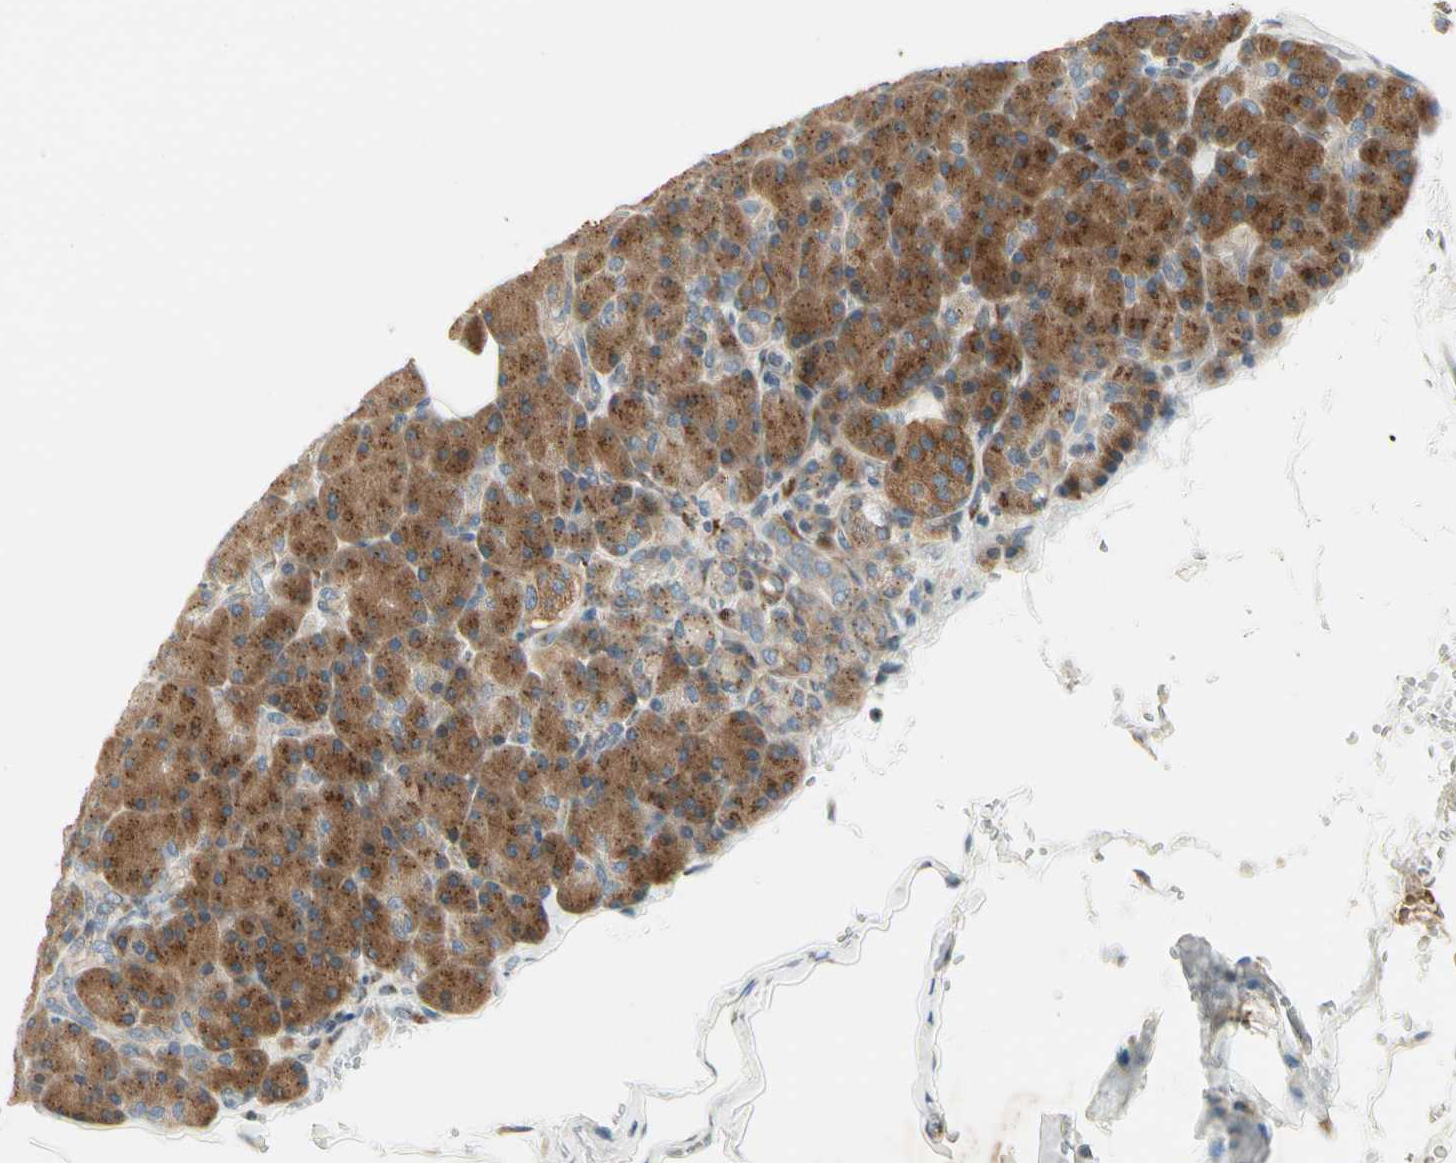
{"staining": {"intensity": "strong", "quantity": ">75%", "location": "cytoplasmic/membranous"}, "tissue": "pancreas", "cell_type": "Exocrine glandular cells", "image_type": "normal", "snomed": [{"axis": "morphology", "description": "Normal tissue, NOS"}, {"axis": "topography", "description": "Pancreas"}], "caption": "Immunohistochemistry (DAB) staining of normal human pancreas exhibits strong cytoplasmic/membranous protein staining in approximately >75% of exocrine glandular cells. (DAB = brown stain, brightfield microscopy at high magnification).", "gene": "MANSC1", "patient": {"sex": "female", "age": 43}}